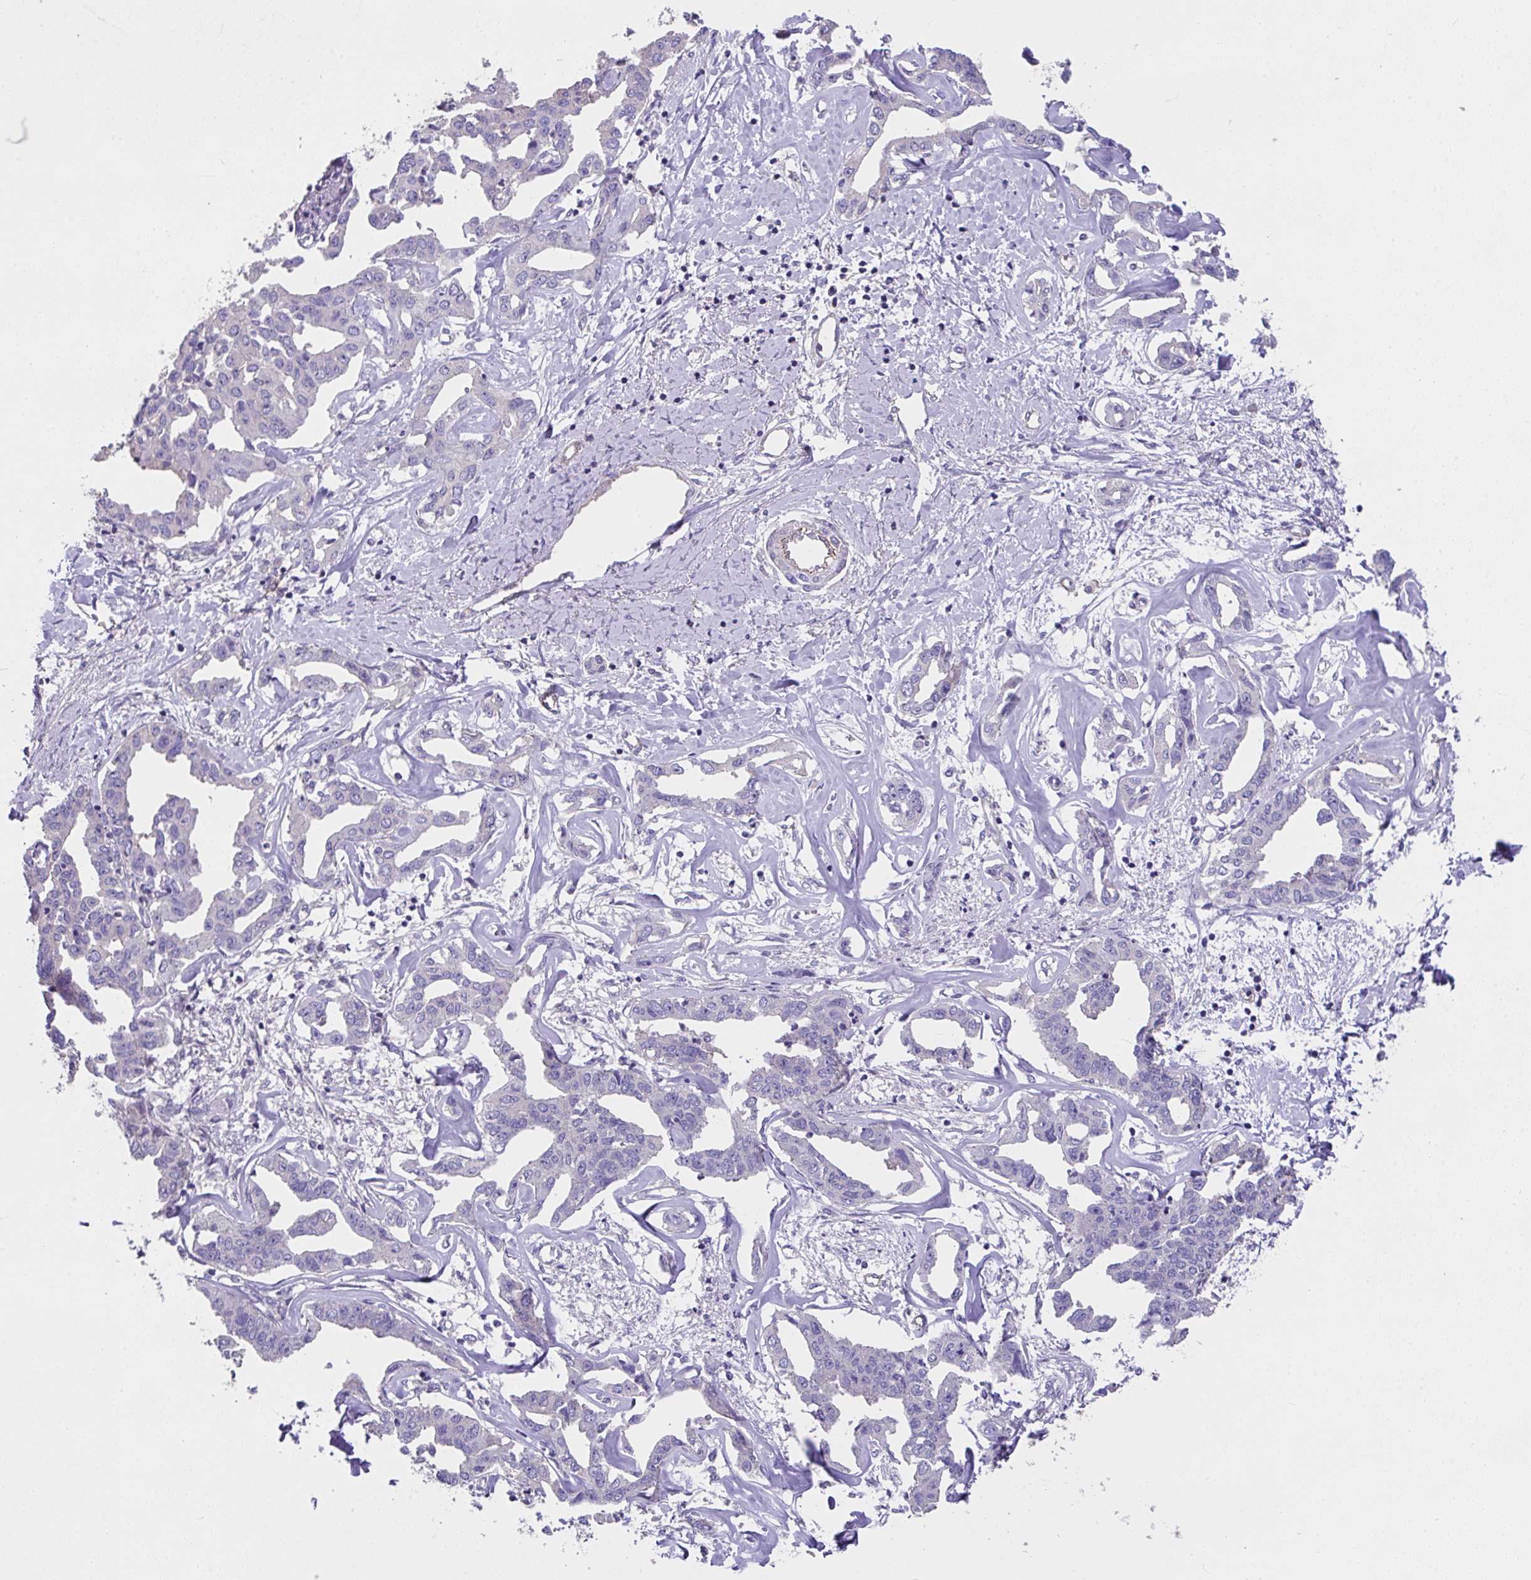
{"staining": {"intensity": "negative", "quantity": "none", "location": "none"}, "tissue": "liver cancer", "cell_type": "Tumor cells", "image_type": "cancer", "snomed": [{"axis": "morphology", "description": "Cholangiocarcinoma"}, {"axis": "topography", "description": "Liver"}], "caption": "High power microscopy photomicrograph of an IHC image of cholangiocarcinoma (liver), revealing no significant staining in tumor cells.", "gene": "ZNF813", "patient": {"sex": "male", "age": 59}}